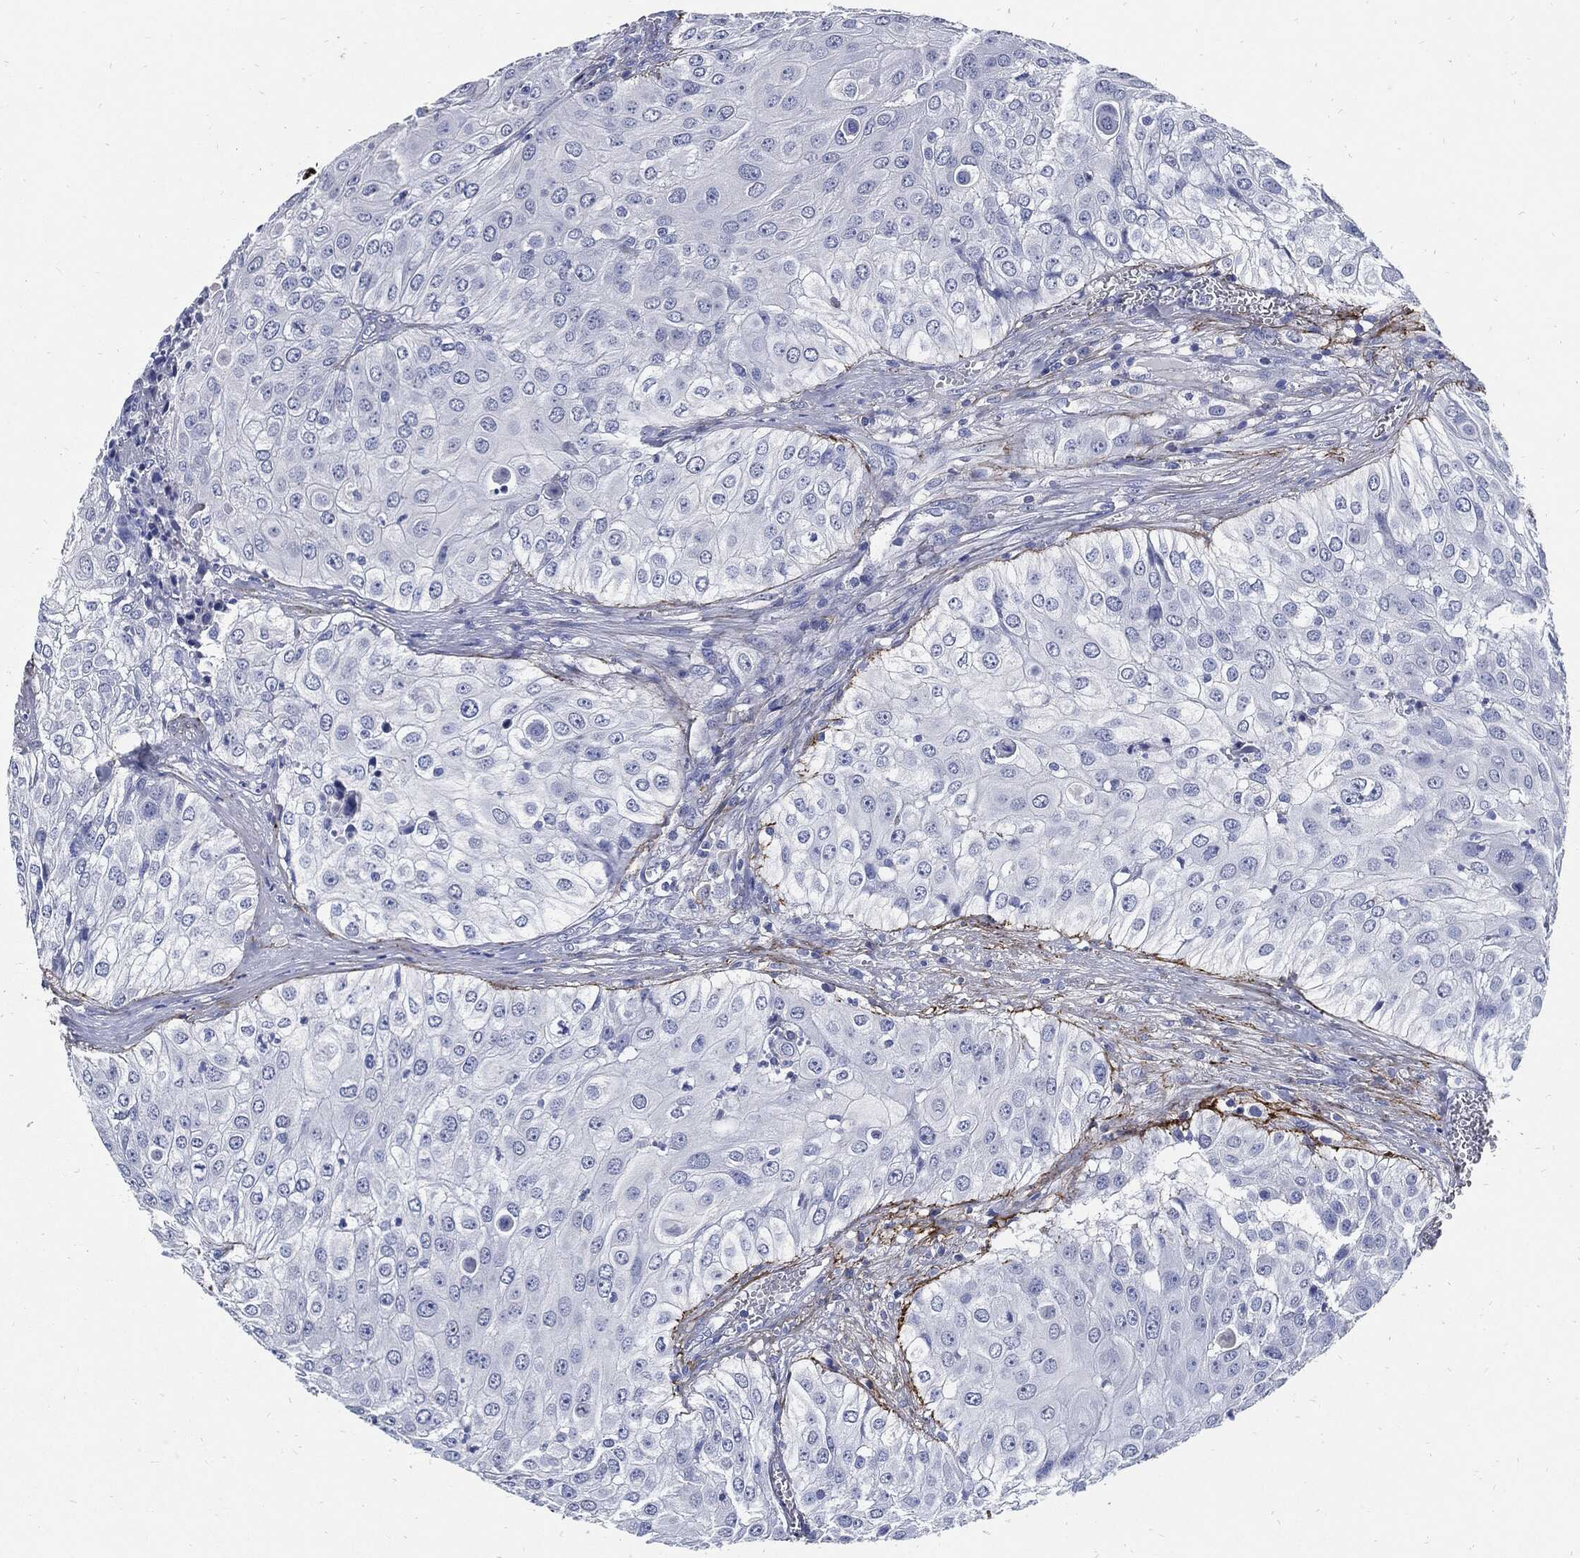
{"staining": {"intensity": "negative", "quantity": "none", "location": "none"}, "tissue": "urothelial cancer", "cell_type": "Tumor cells", "image_type": "cancer", "snomed": [{"axis": "morphology", "description": "Urothelial carcinoma, High grade"}, {"axis": "topography", "description": "Urinary bladder"}], "caption": "Tumor cells are negative for brown protein staining in high-grade urothelial carcinoma.", "gene": "FBN1", "patient": {"sex": "female", "age": 79}}